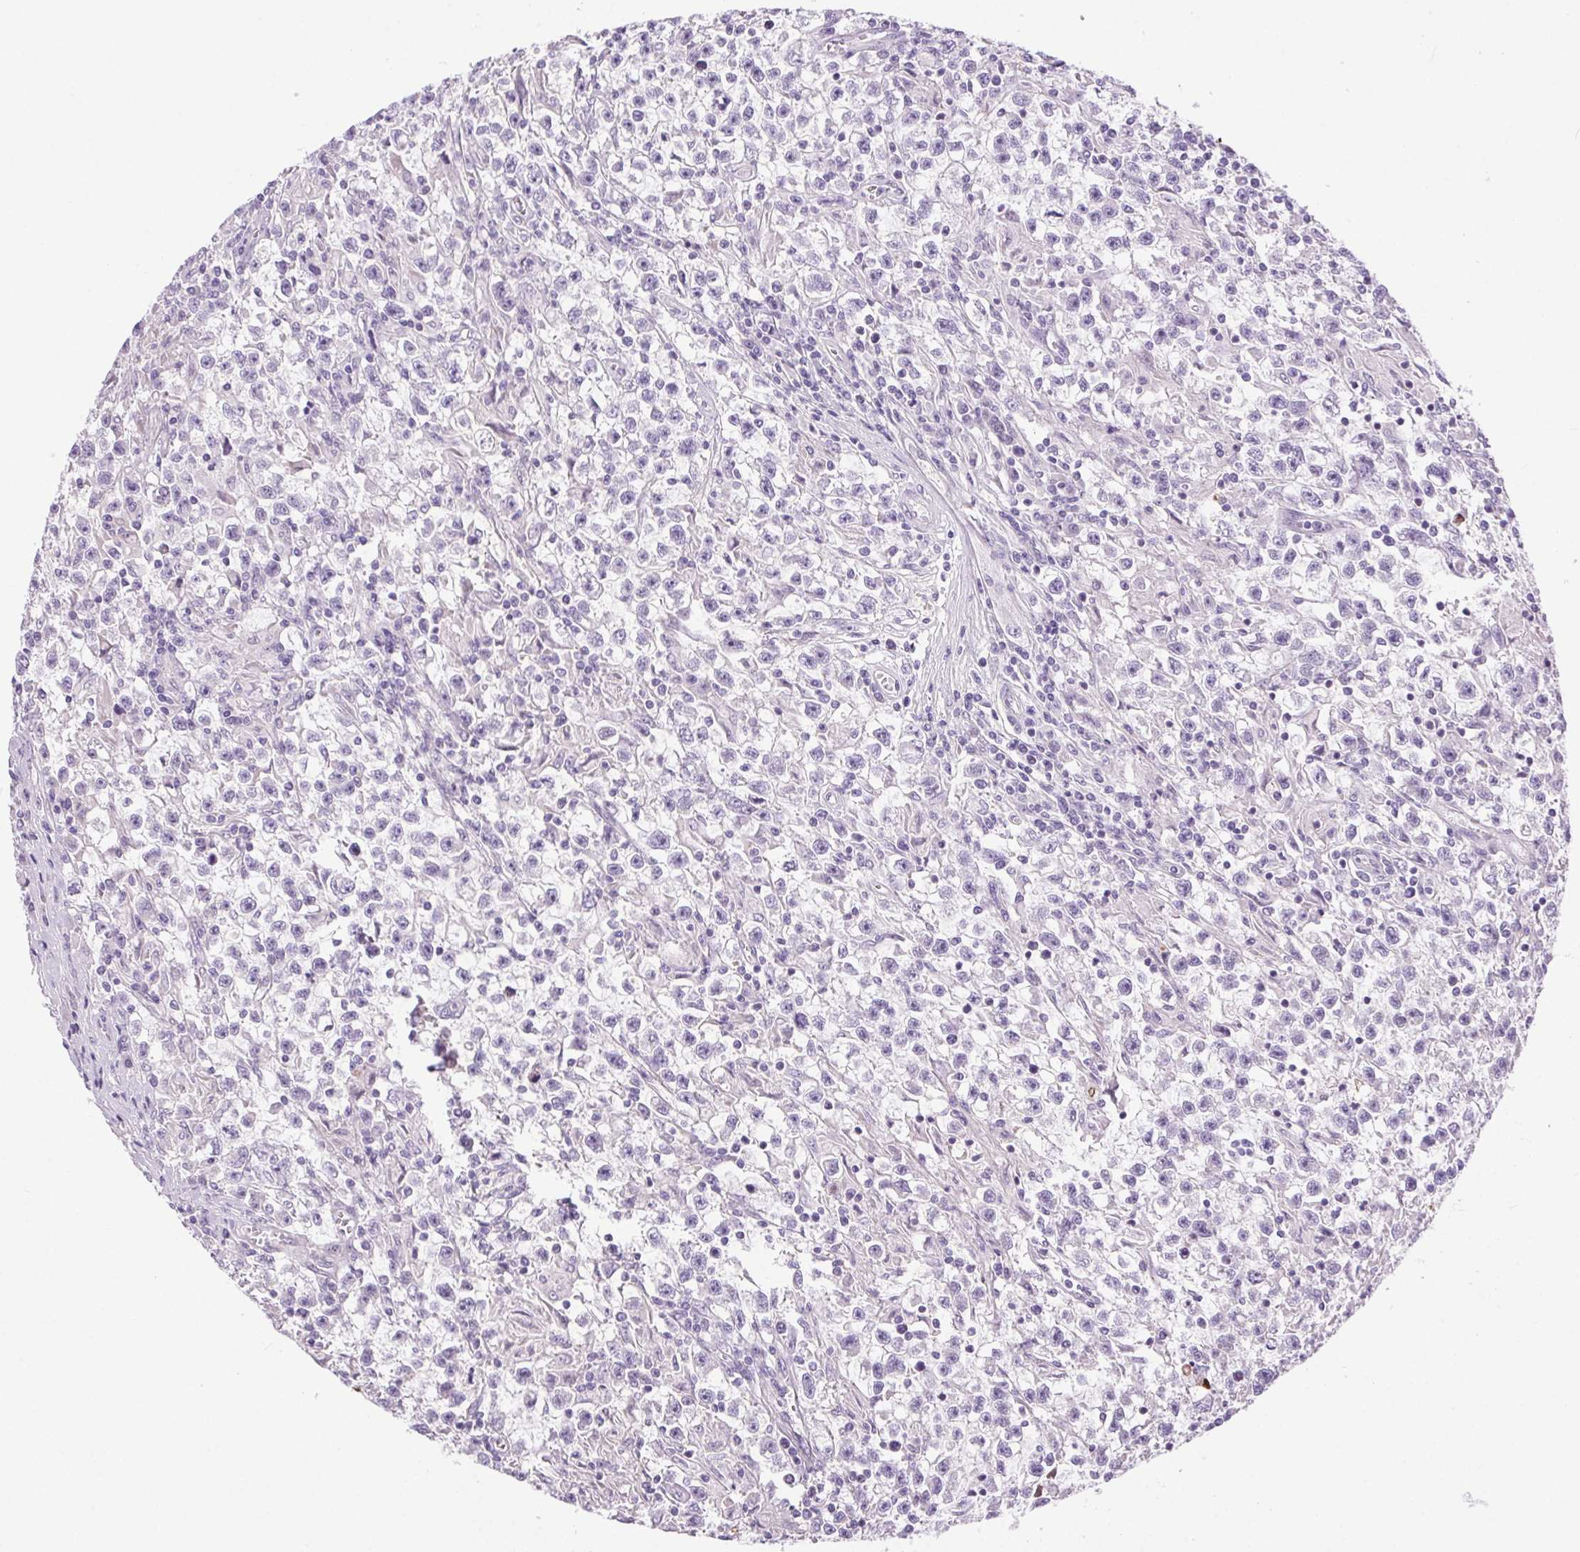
{"staining": {"intensity": "negative", "quantity": "none", "location": "none"}, "tissue": "testis cancer", "cell_type": "Tumor cells", "image_type": "cancer", "snomed": [{"axis": "morphology", "description": "Seminoma, NOS"}, {"axis": "topography", "description": "Testis"}], "caption": "A histopathology image of human testis cancer is negative for staining in tumor cells. (Stains: DAB (3,3'-diaminobenzidine) immunohistochemistry with hematoxylin counter stain, Microscopy: brightfield microscopy at high magnification).", "gene": "SYT11", "patient": {"sex": "male", "age": 31}}